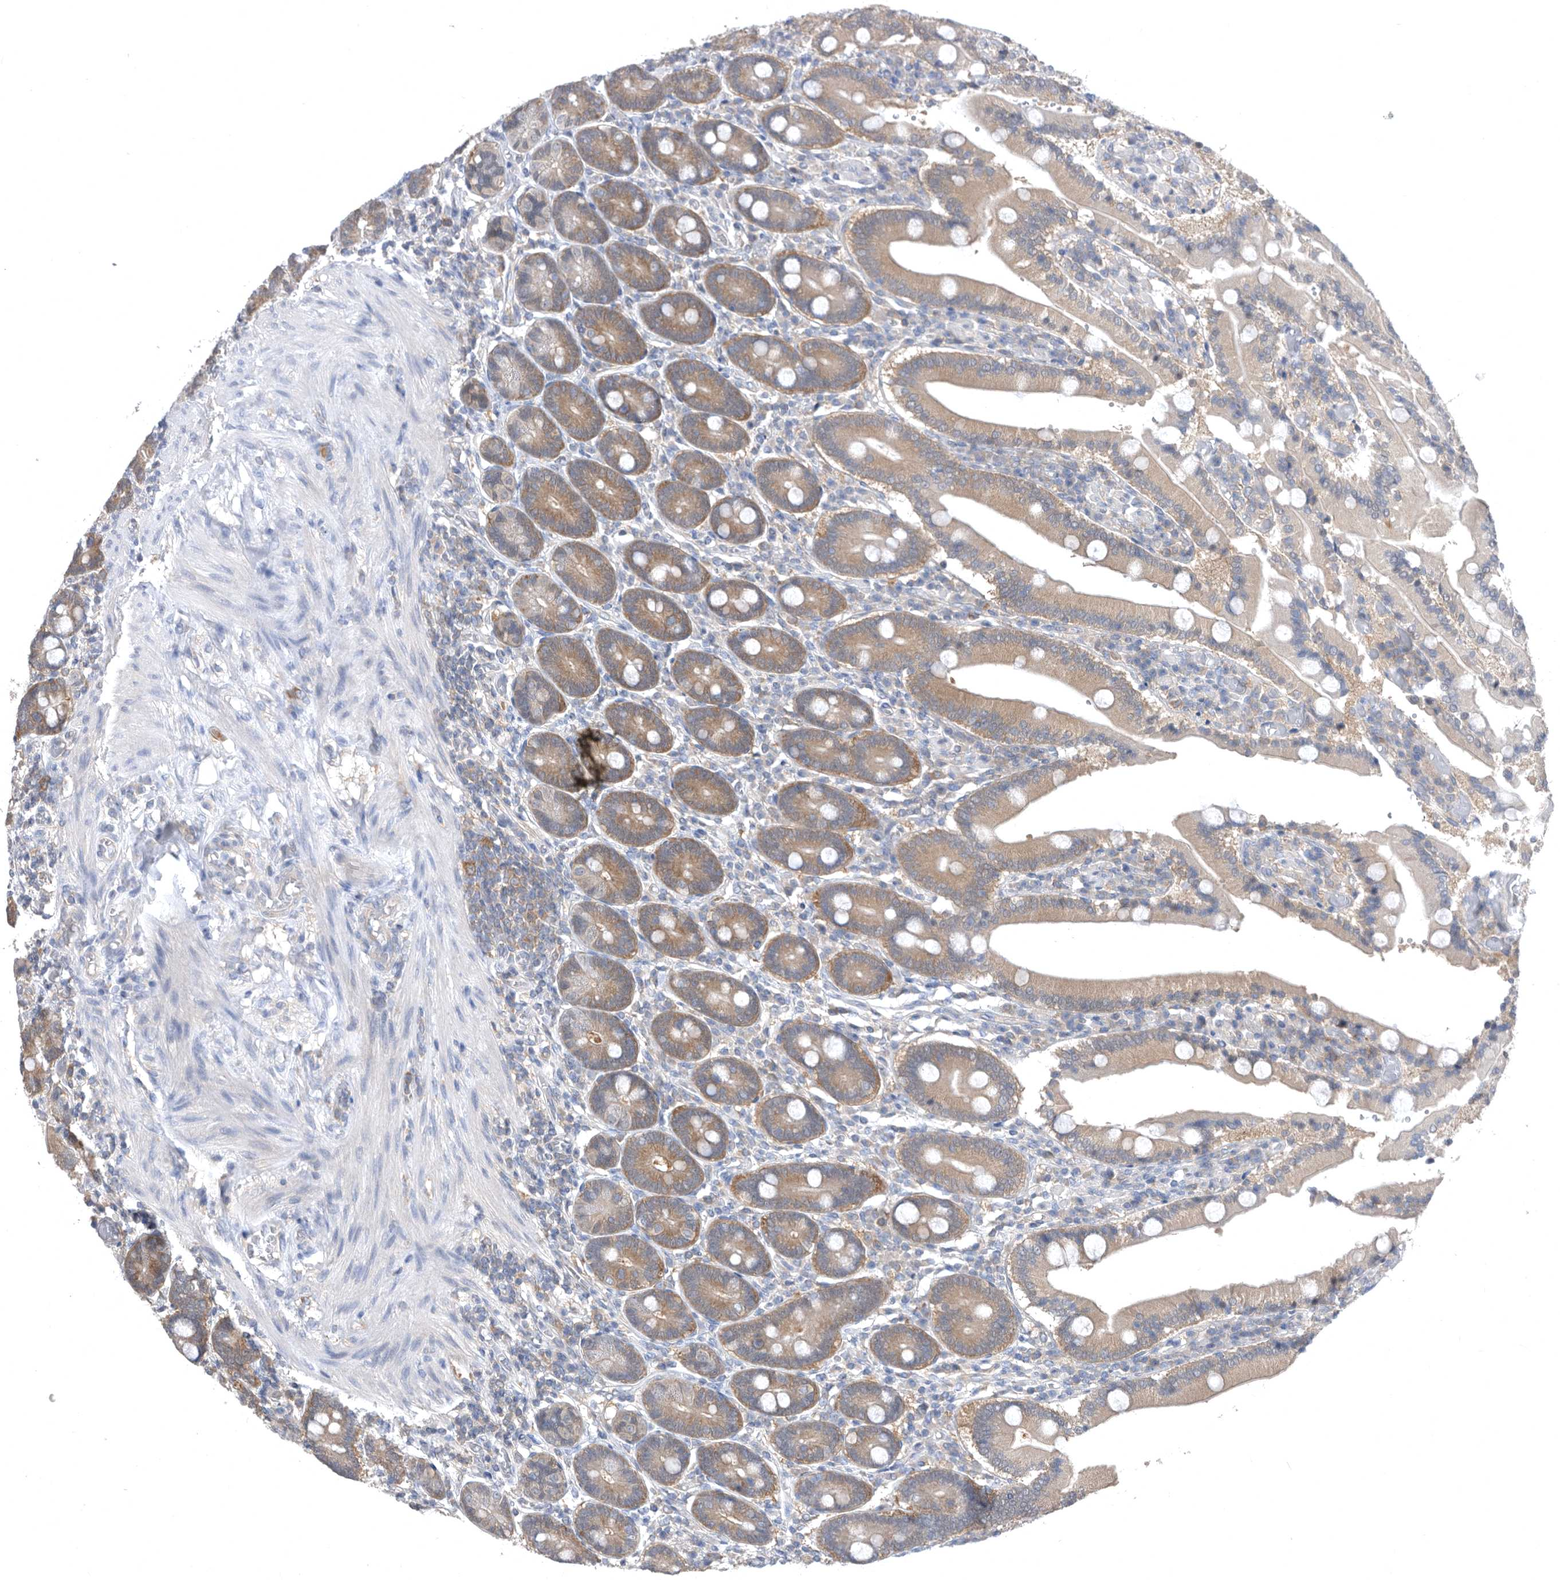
{"staining": {"intensity": "moderate", "quantity": ">75%", "location": "cytoplasmic/membranous"}, "tissue": "duodenum", "cell_type": "Glandular cells", "image_type": "normal", "snomed": [{"axis": "morphology", "description": "Normal tissue, NOS"}, {"axis": "topography", "description": "Duodenum"}], "caption": "Immunohistochemistry (IHC) of normal human duodenum reveals medium levels of moderate cytoplasmic/membranous expression in about >75% of glandular cells.", "gene": "CCT4", "patient": {"sex": "female", "age": 62}}